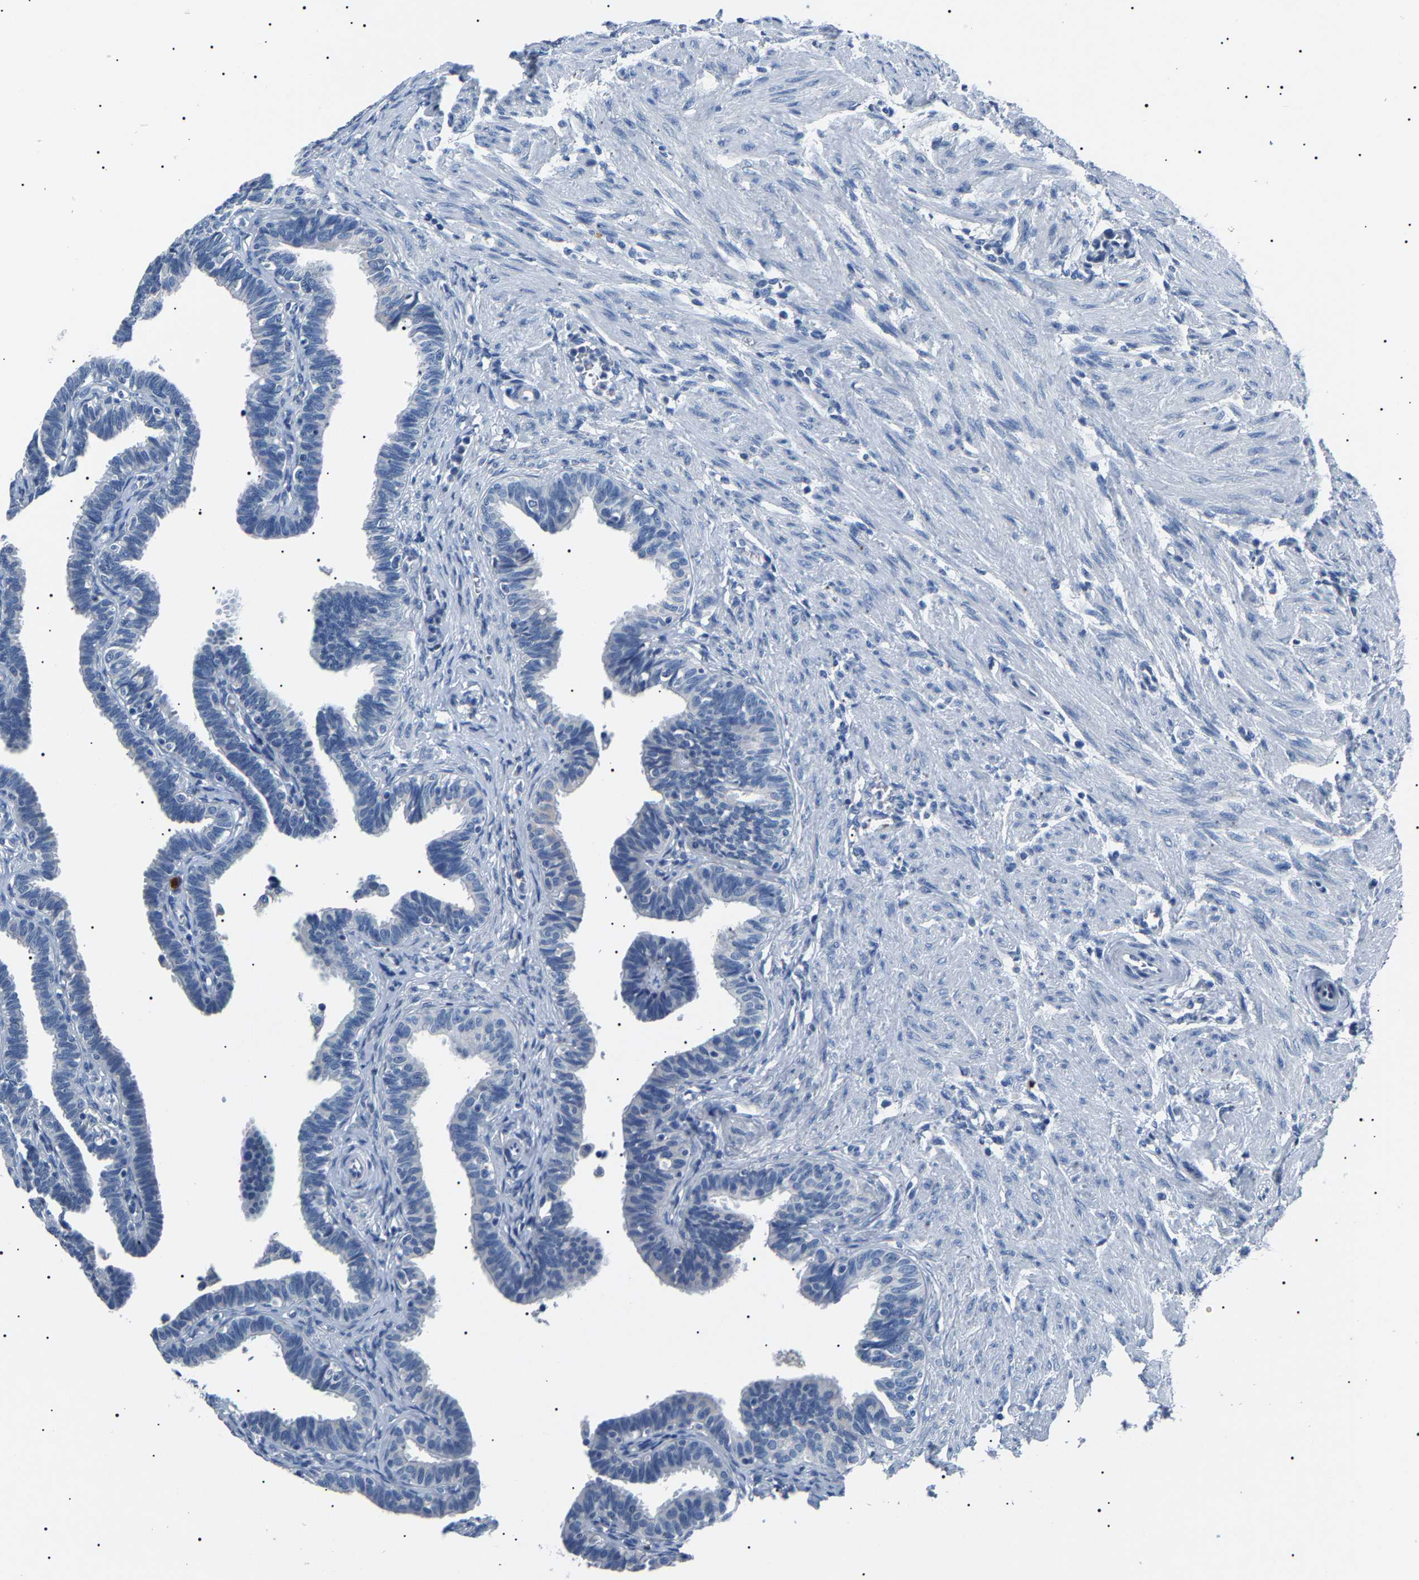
{"staining": {"intensity": "negative", "quantity": "none", "location": "none"}, "tissue": "fallopian tube", "cell_type": "Glandular cells", "image_type": "normal", "snomed": [{"axis": "morphology", "description": "Normal tissue, NOS"}, {"axis": "topography", "description": "Fallopian tube"}, {"axis": "topography", "description": "Ovary"}], "caption": "The immunohistochemistry (IHC) photomicrograph has no significant positivity in glandular cells of fallopian tube. (DAB (3,3'-diaminobenzidine) IHC with hematoxylin counter stain).", "gene": "KLK15", "patient": {"sex": "female", "age": 23}}